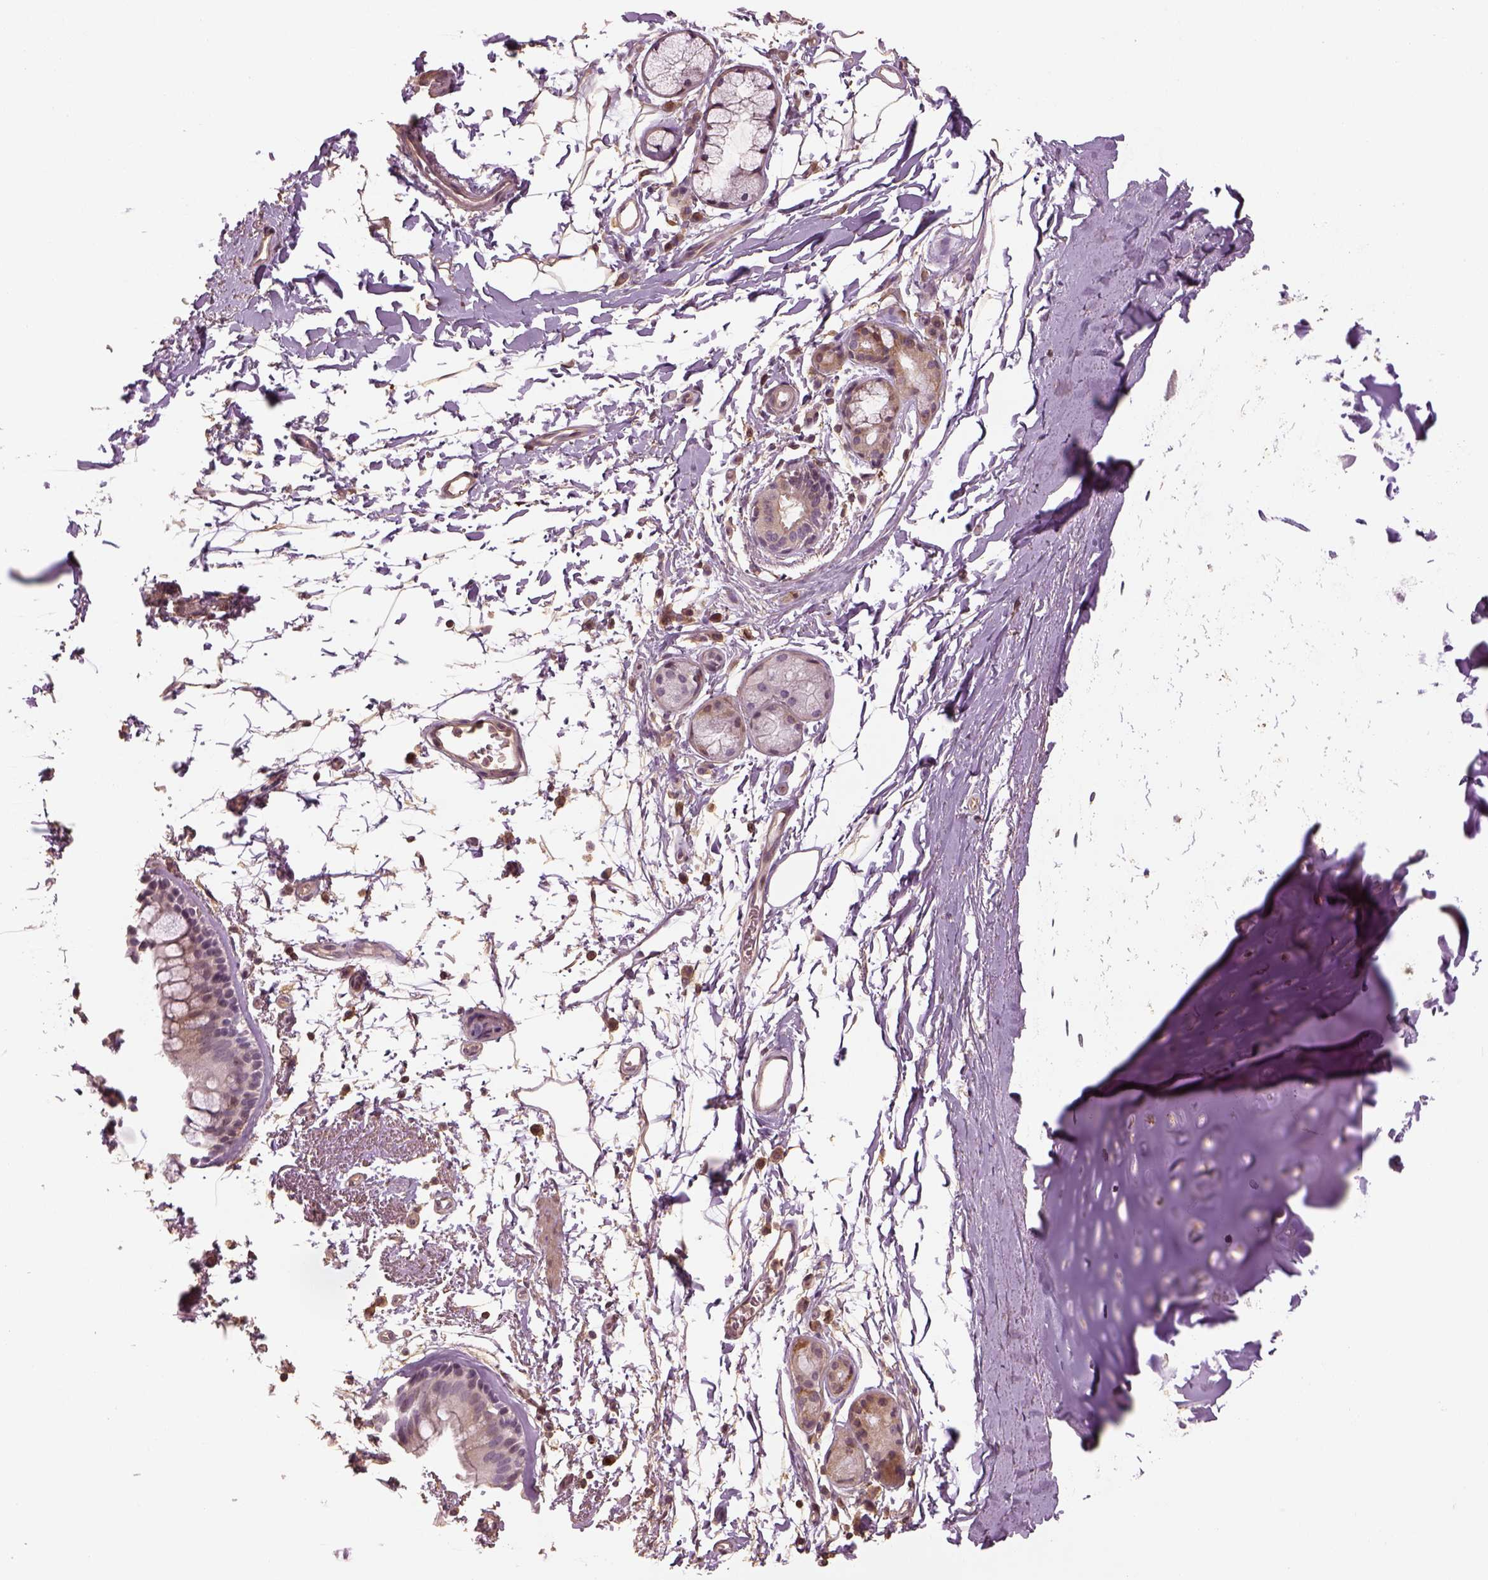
{"staining": {"intensity": "weak", "quantity": "25%-75%", "location": "cytoplasmic/membranous"}, "tissue": "soft tissue", "cell_type": "Chondrocytes", "image_type": "normal", "snomed": [{"axis": "morphology", "description": "Normal tissue, NOS"}, {"axis": "topography", "description": "Lymph node"}, {"axis": "topography", "description": "Bronchus"}], "caption": "Brown immunohistochemical staining in benign human soft tissue shows weak cytoplasmic/membranous staining in about 25%-75% of chondrocytes.", "gene": "LIN7A", "patient": {"sex": "female", "age": 70}}